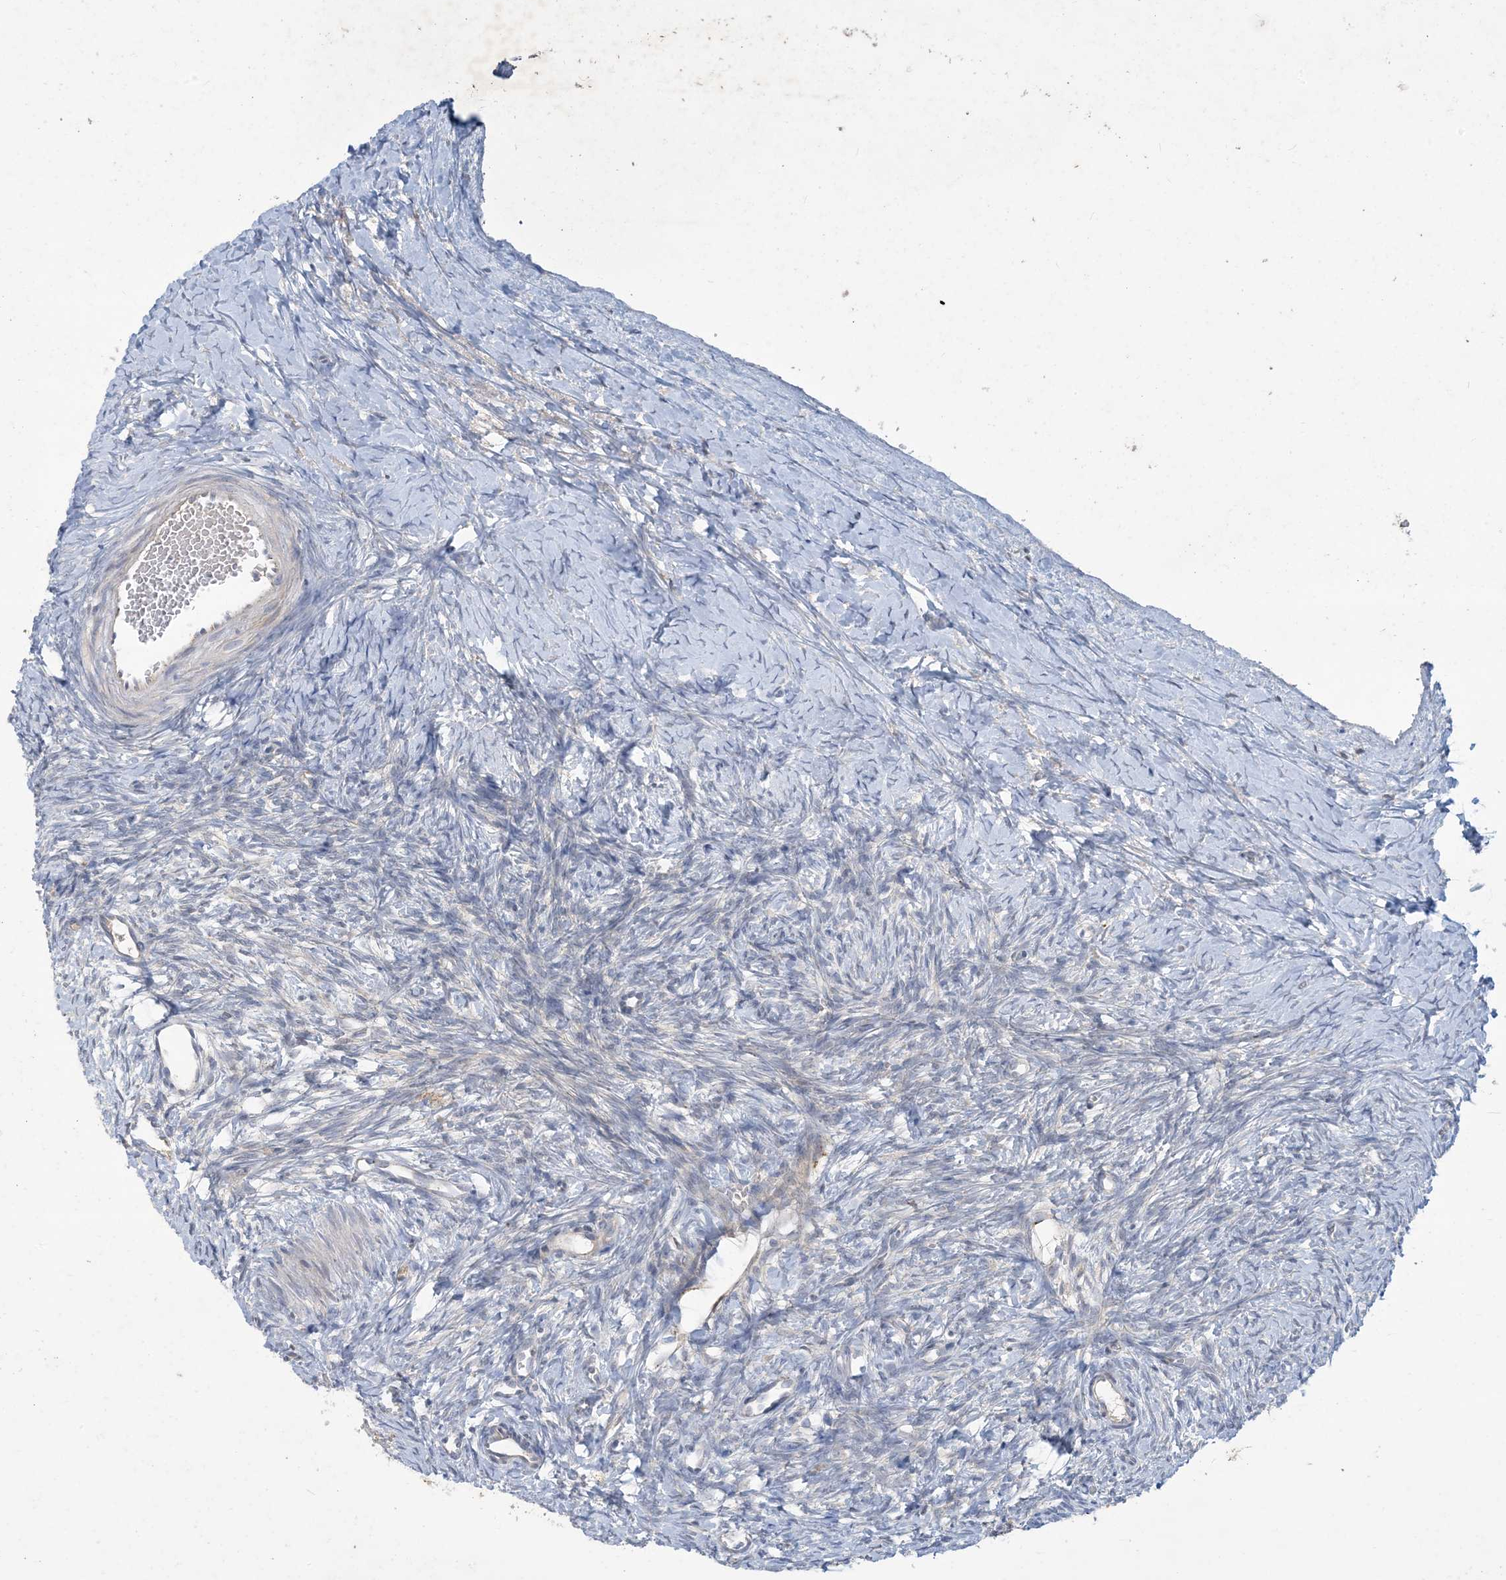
{"staining": {"intensity": "negative", "quantity": "none", "location": "none"}, "tissue": "ovary", "cell_type": "Ovarian stroma cells", "image_type": "normal", "snomed": [{"axis": "morphology", "description": "Normal tissue, NOS"}, {"axis": "morphology", "description": "Developmental malformation"}, {"axis": "topography", "description": "Ovary"}], "caption": "A histopathology image of human ovary is negative for staining in ovarian stroma cells. (Stains: DAB IHC with hematoxylin counter stain, Microscopy: brightfield microscopy at high magnification).", "gene": "MRPS18A", "patient": {"sex": "female", "age": 39}}